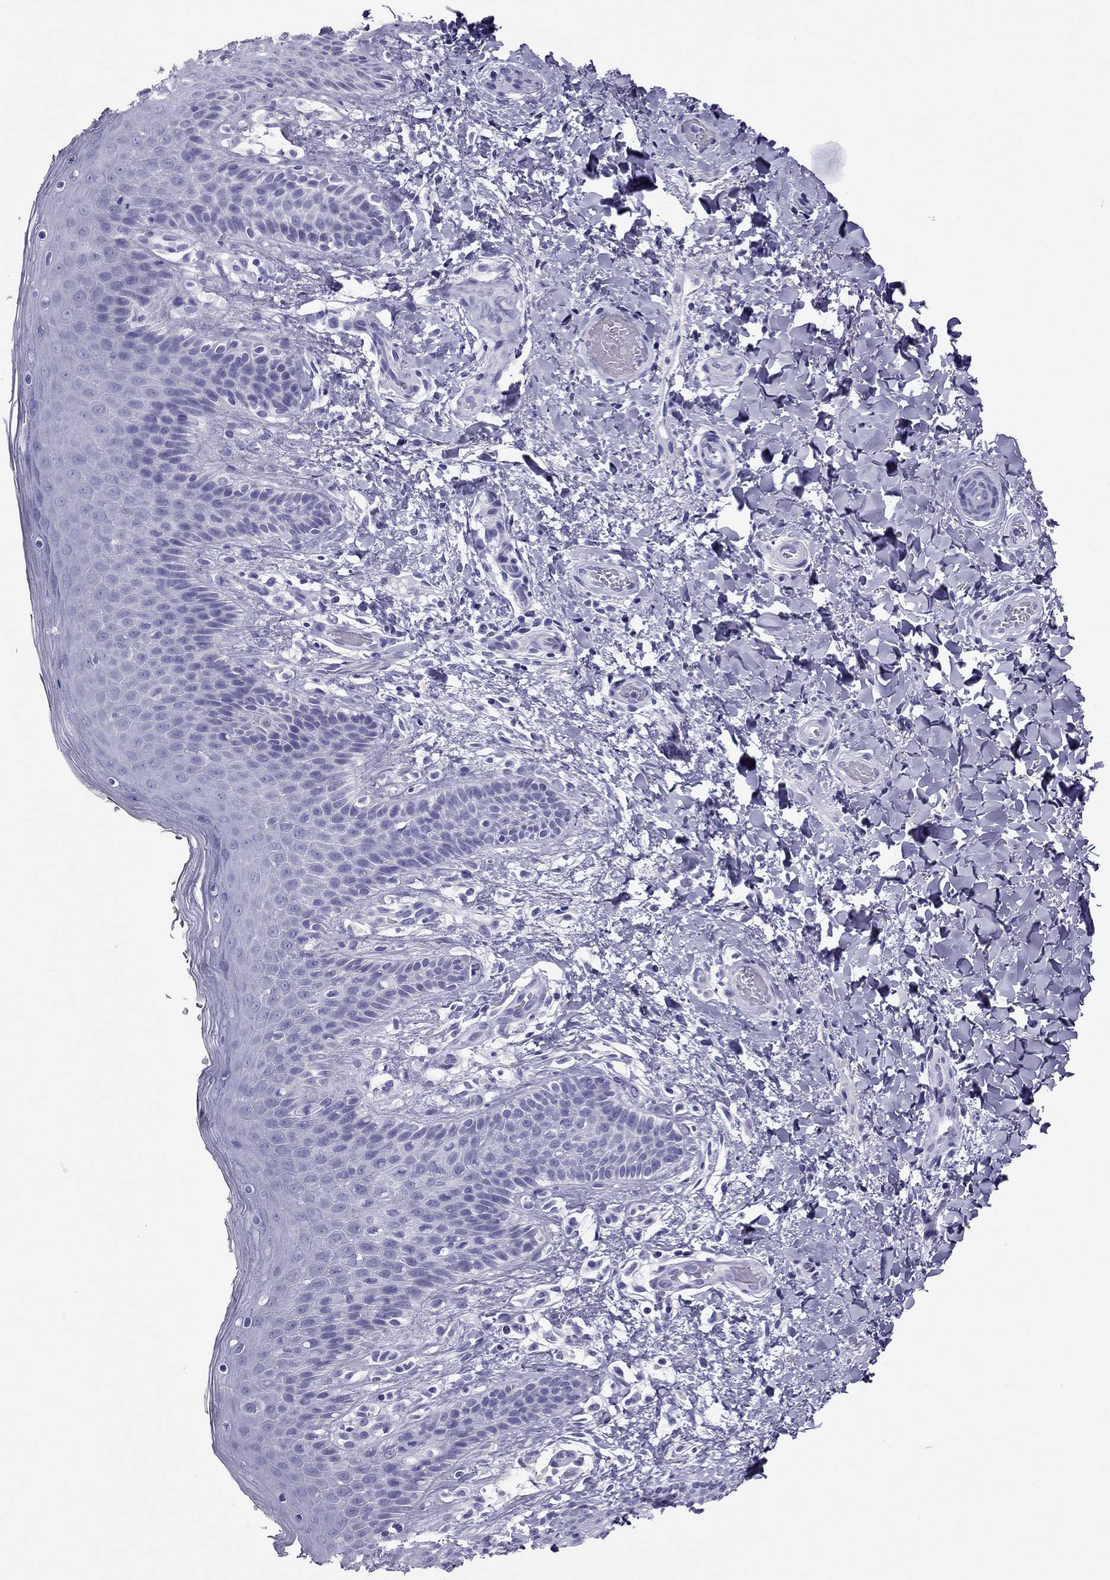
{"staining": {"intensity": "negative", "quantity": "none", "location": "none"}, "tissue": "skin", "cell_type": "Epidermal cells", "image_type": "normal", "snomed": [{"axis": "morphology", "description": "Normal tissue, NOS"}, {"axis": "topography", "description": "Anal"}], "caption": "An image of skin stained for a protein exhibits no brown staining in epidermal cells. (Immunohistochemistry (ihc), brightfield microscopy, high magnification).", "gene": "PDE6A", "patient": {"sex": "male", "age": 36}}